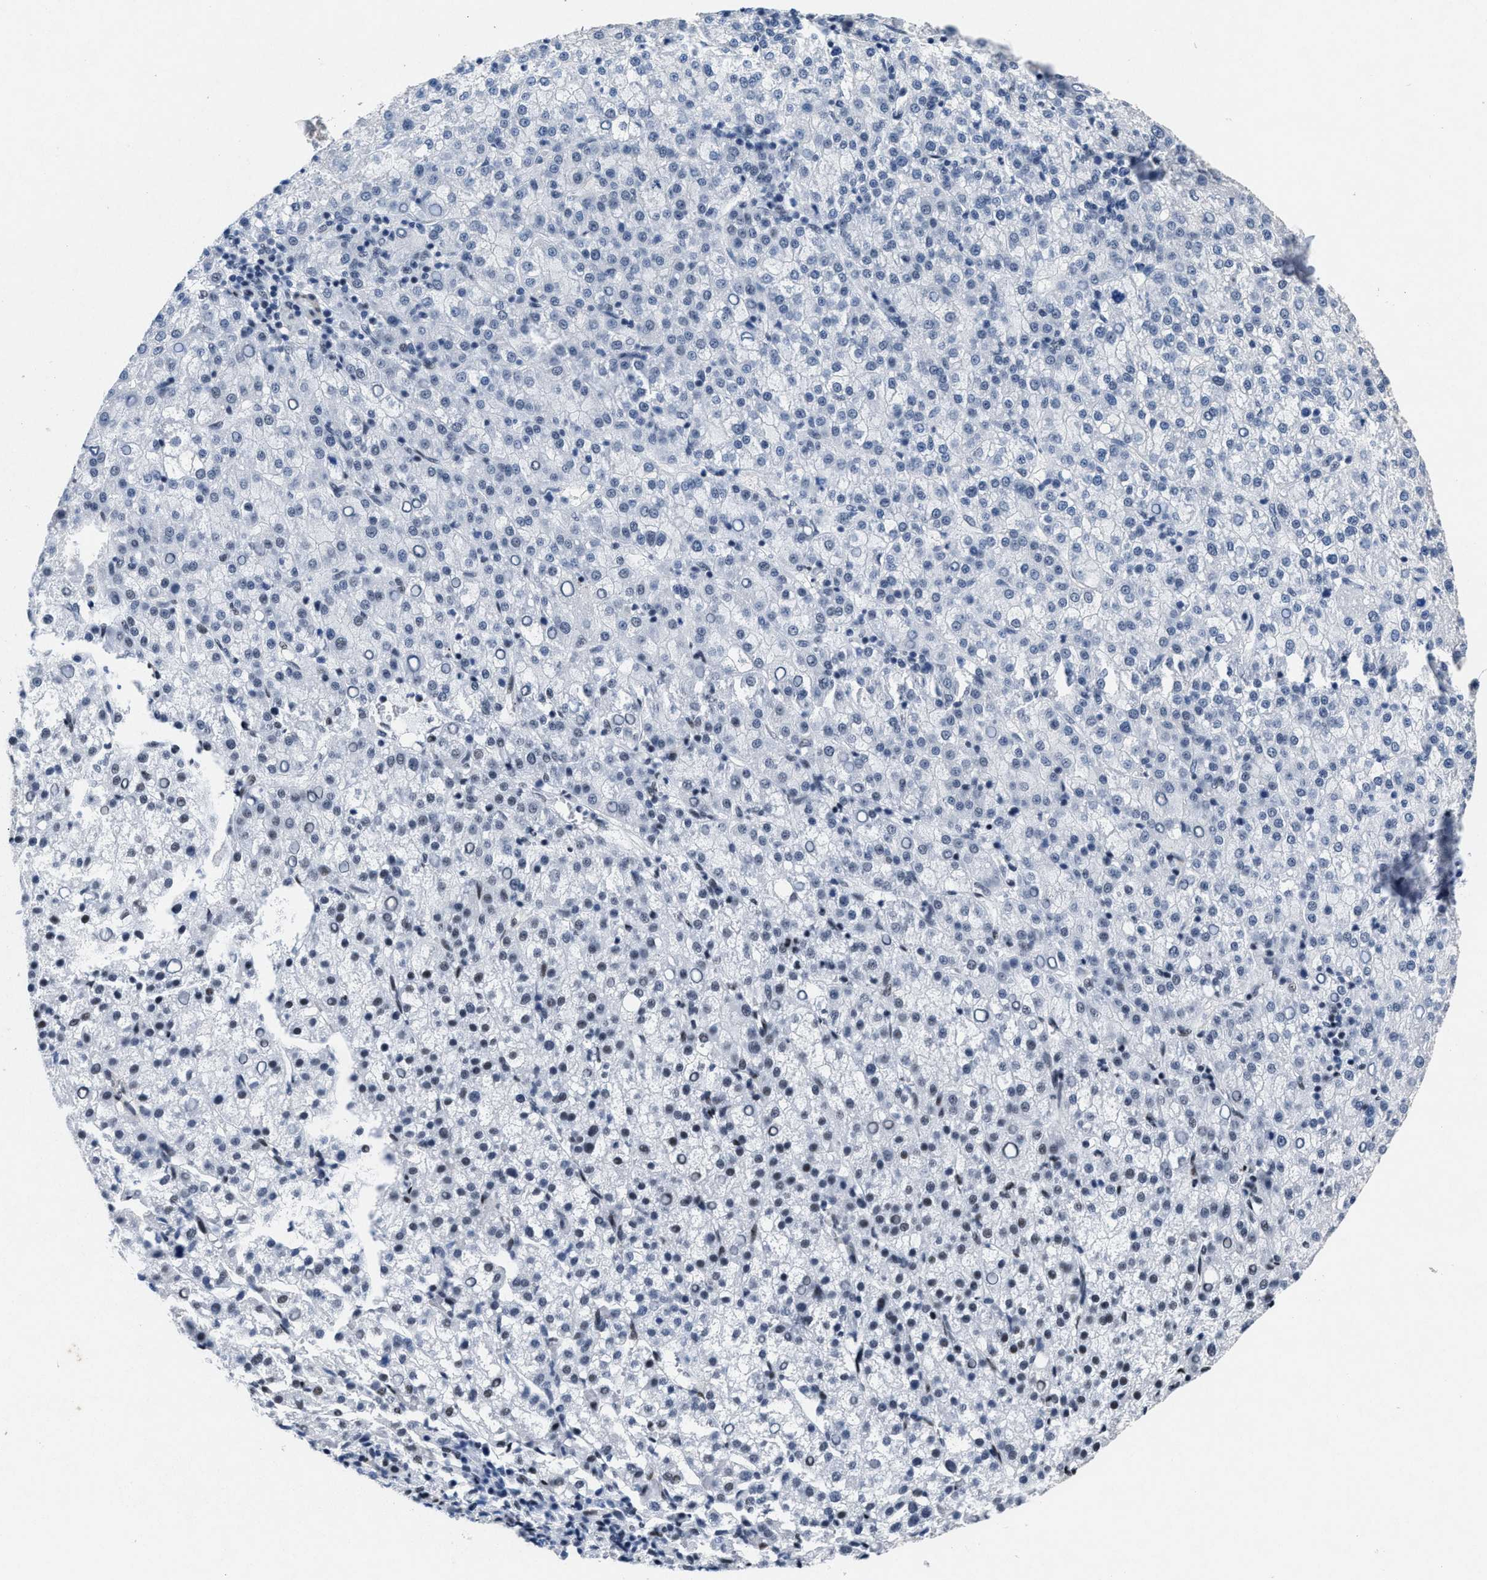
{"staining": {"intensity": "weak", "quantity": "<25%", "location": "nuclear"}, "tissue": "liver cancer", "cell_type": "Tumor cells", "image_type": "cancer", "snomed": [{"axis": "morphology", "description": "Carcinoma, Hepatocellular, NOS"}, {"axis": "topography", "description": "Liver"}], "caption": "Immunohistochemistry (IHC) of human liver cancer (hepatocellular carcinoma) reveals no staining in tumor cells.", "gene": "ID3", "patient": {"sex": "female", "age": 58}}